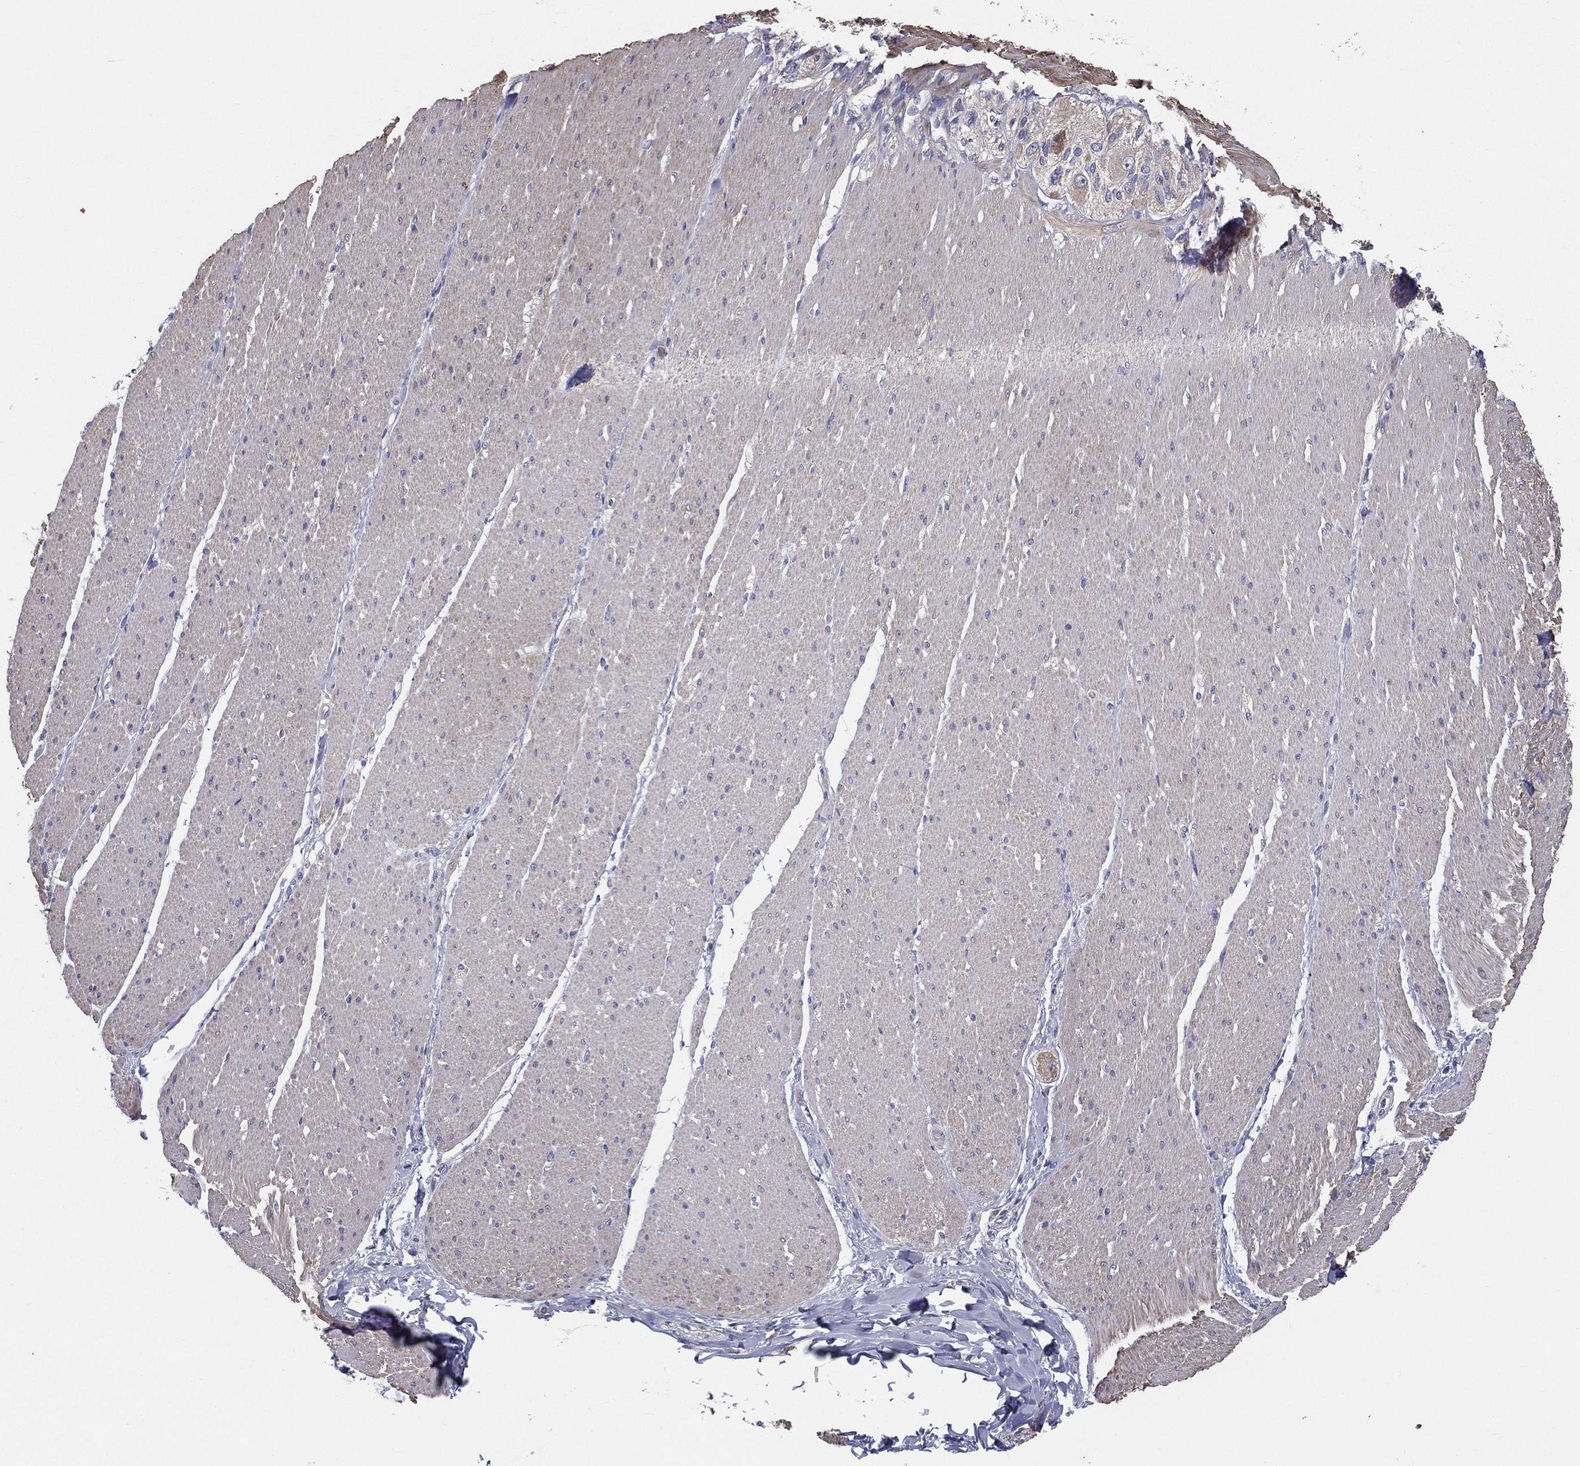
{"staining": {"intensity": "negative", "quantity": "none", "location": "none"}, "tissue": "soft tissue", "cell_type": "Fibroblasts", "image_type": "normal", "snomed": [{"axis": "morphology", "description": "Normal tissue, NOS"}, {"axis": "topography", "description": "Smooth muscle"}, {"axis": "topography", "description": "Duodenum"}, {"axis": "topography", "description": "Peripheral nerve tissue"}], "caption": "This photomicrograph is of benign soft tissue stained with immunohistochemistry to label a protein in brown with the nuclei are counter-stained blue. There is no positivity in fibroblasts.", "gene": "PCSK1", "patient": {"sex": "female", "age": 61}}